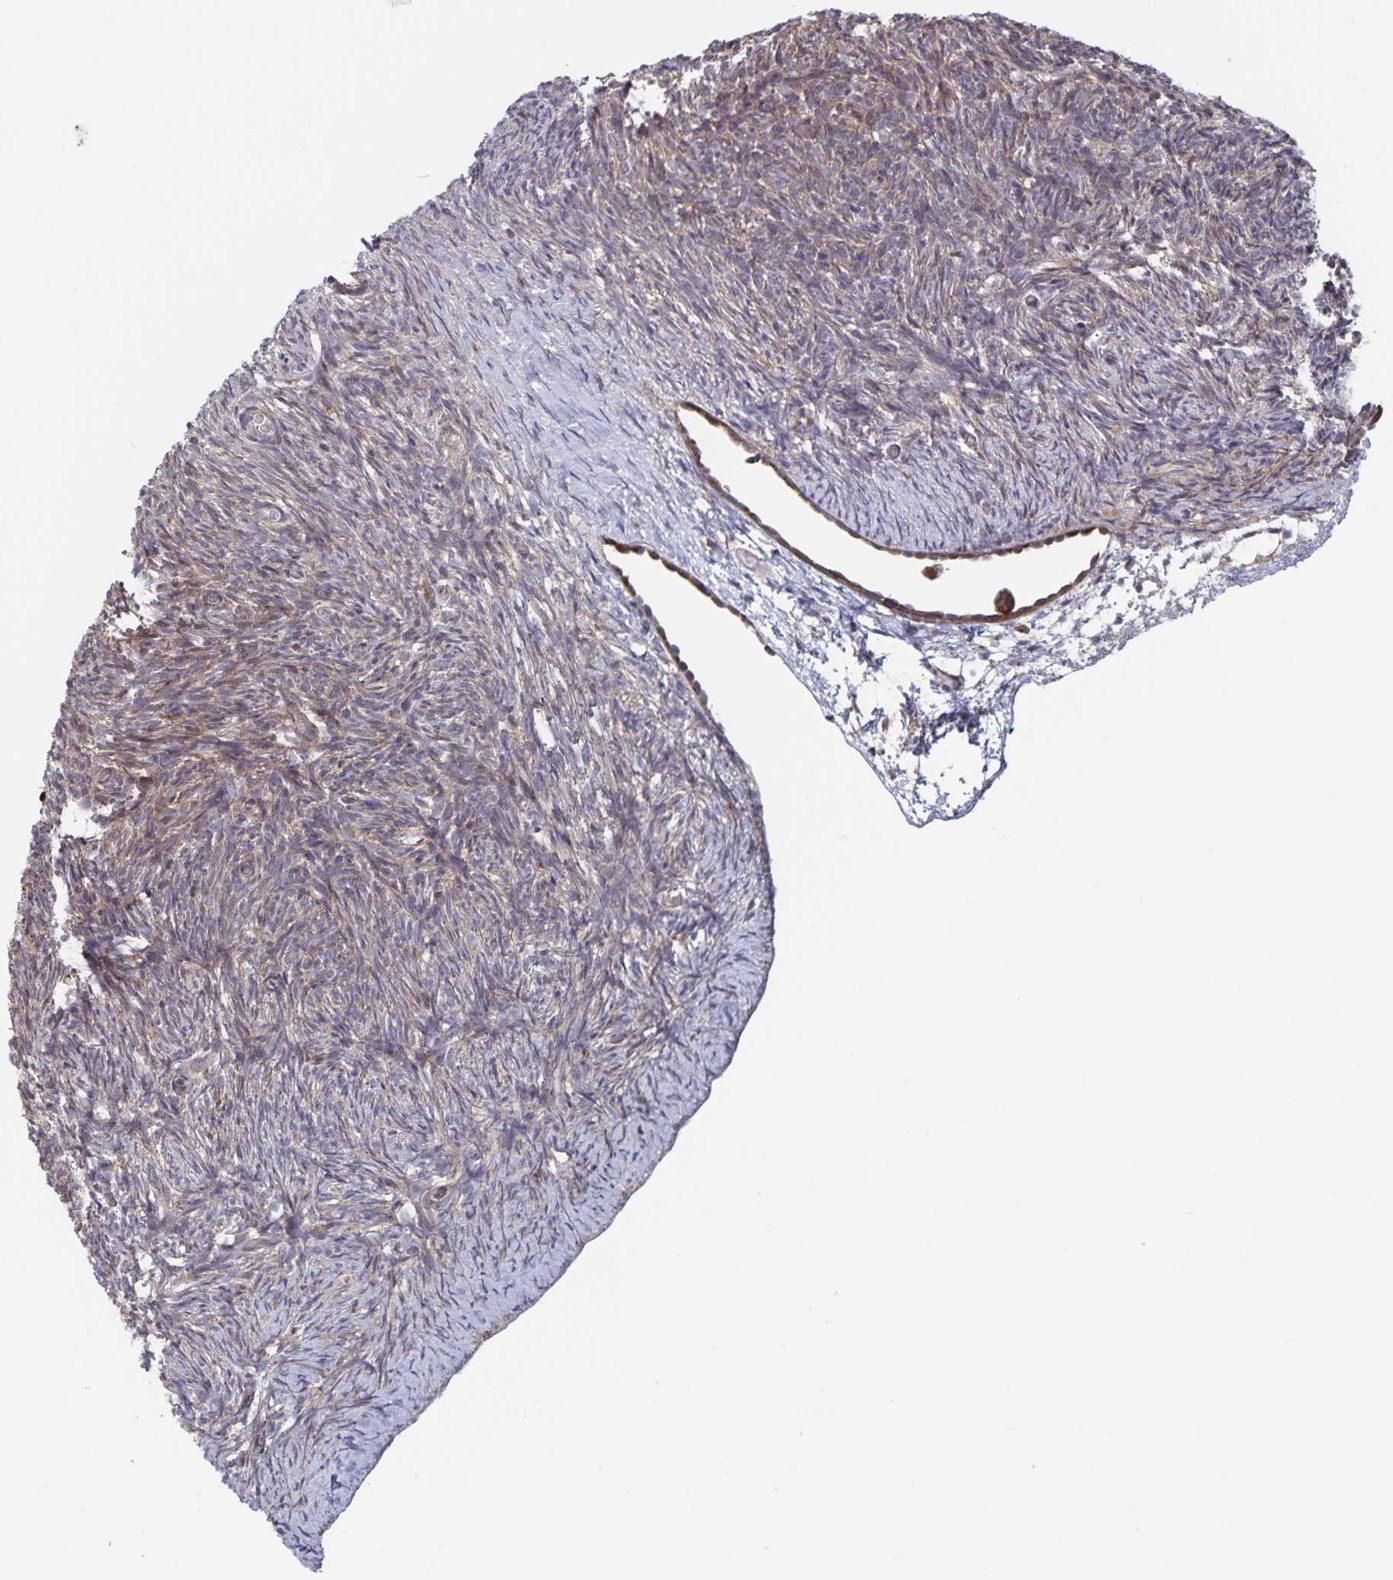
{"staining": {"intensity": "weak", "quantity": "25%-75%", "location": "cytoplasmic/membranous"}, "tissue": "ovary", "cell_type": "Ovarian stroma cells", "image_type": "normal", "snomed": [{"axis": "morphology", "description": "Normal tissue, NOS"}, {"axis": "topography", "description": "Ovary"}], "caption": "Protein staining exhibits weak cytoplasmic/membranous expression in approximately 25%-75% of ovarian stroma cells in unremarkable ovary.", "gene": "ACACA", "patient": {"sex": "female", "age": 39}}